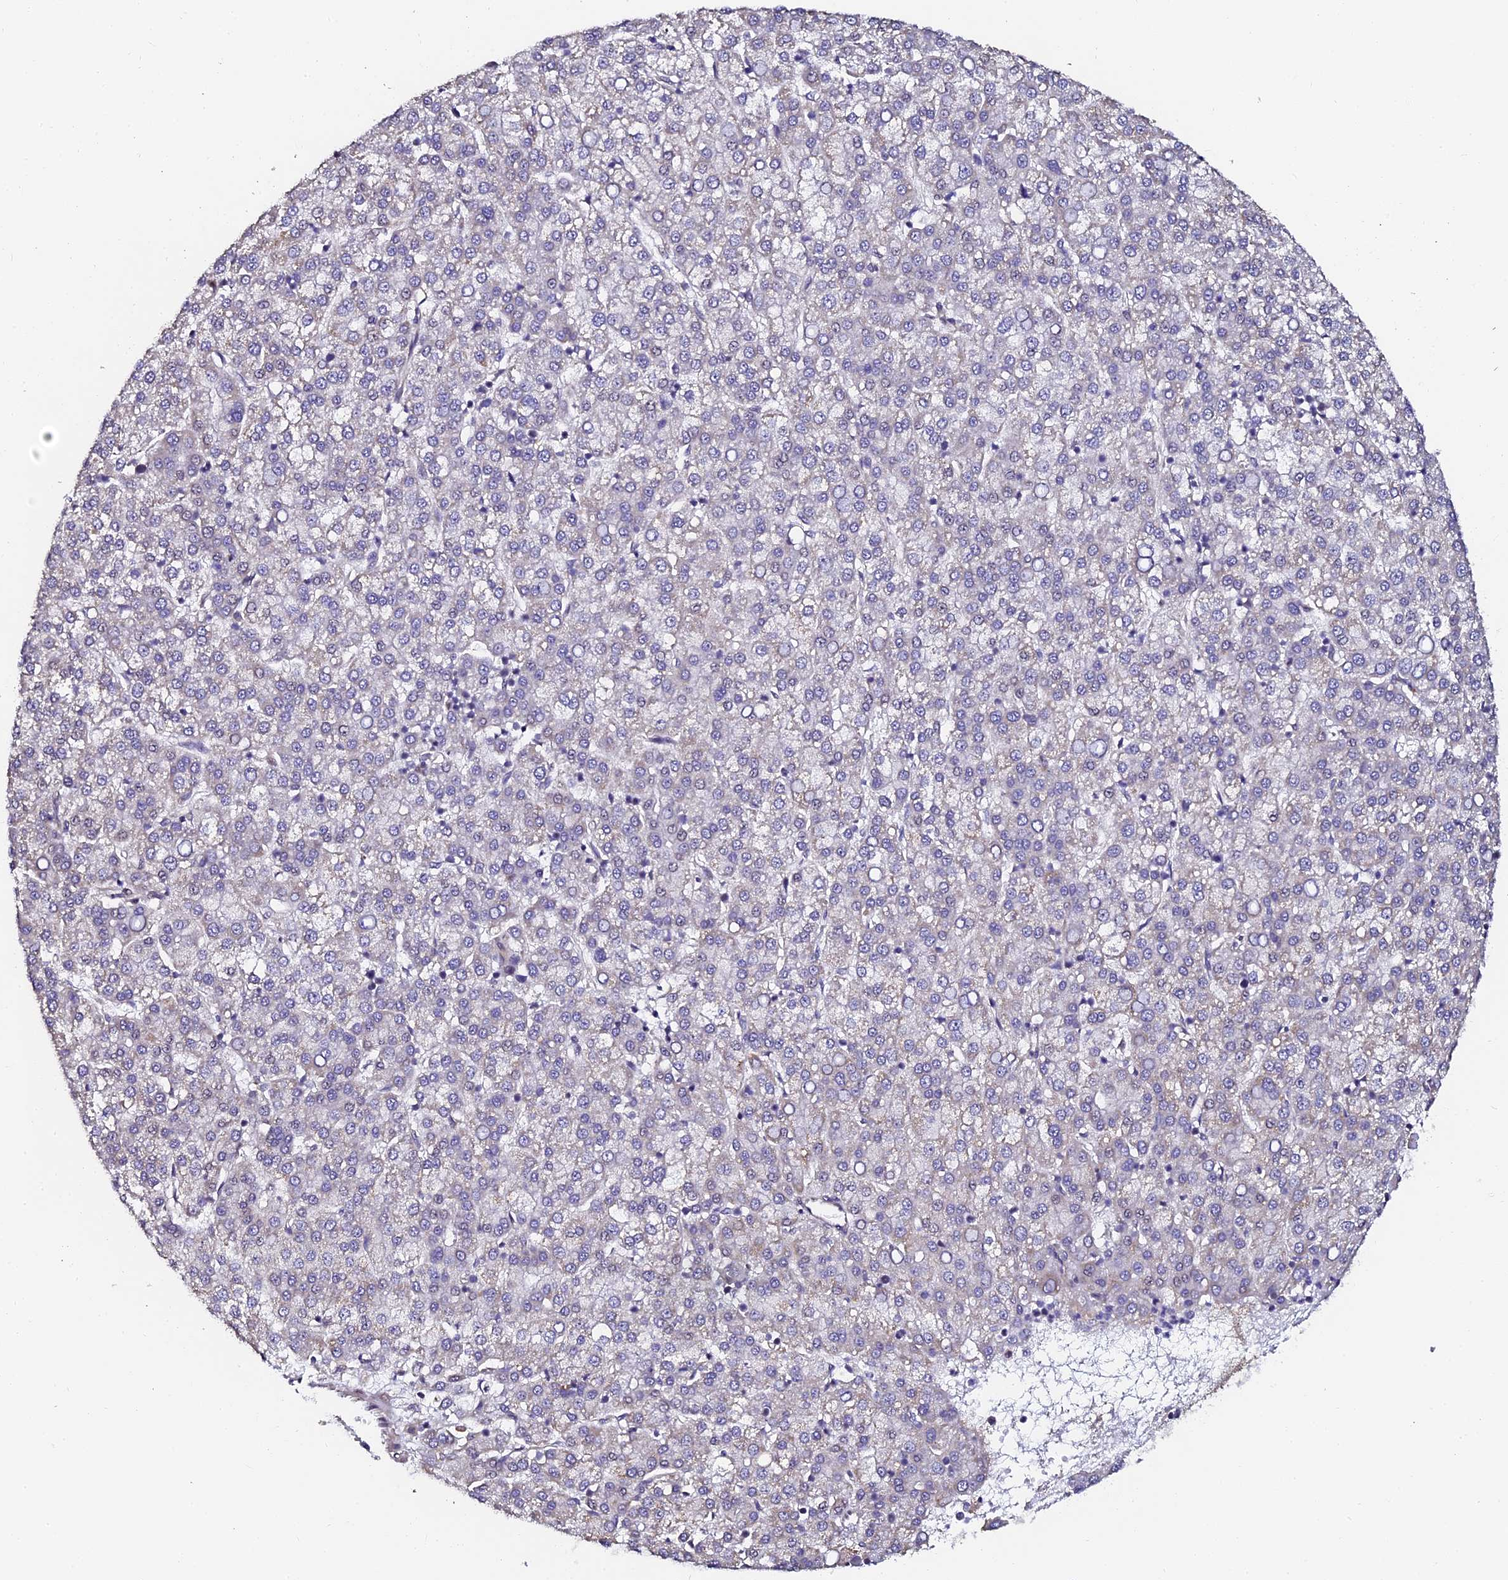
{"staining": {"intensity": "negative", "quantity": "none", "location": "none"}, "tissue": "liver cancer", "cell_type": "Tumor cells", "image_type": "cancer", "snomed": [{"axis": "morphology", "description": "Carcinoma, Hepatocellular, NOS"}, {"axis": "topography", "description": "Liver"}], "caption": "The histopathology image reveals no staining of tumor cells in liver cancer.", "gene": "GPN3", "patient": {"sex": "female", "age": 58}}